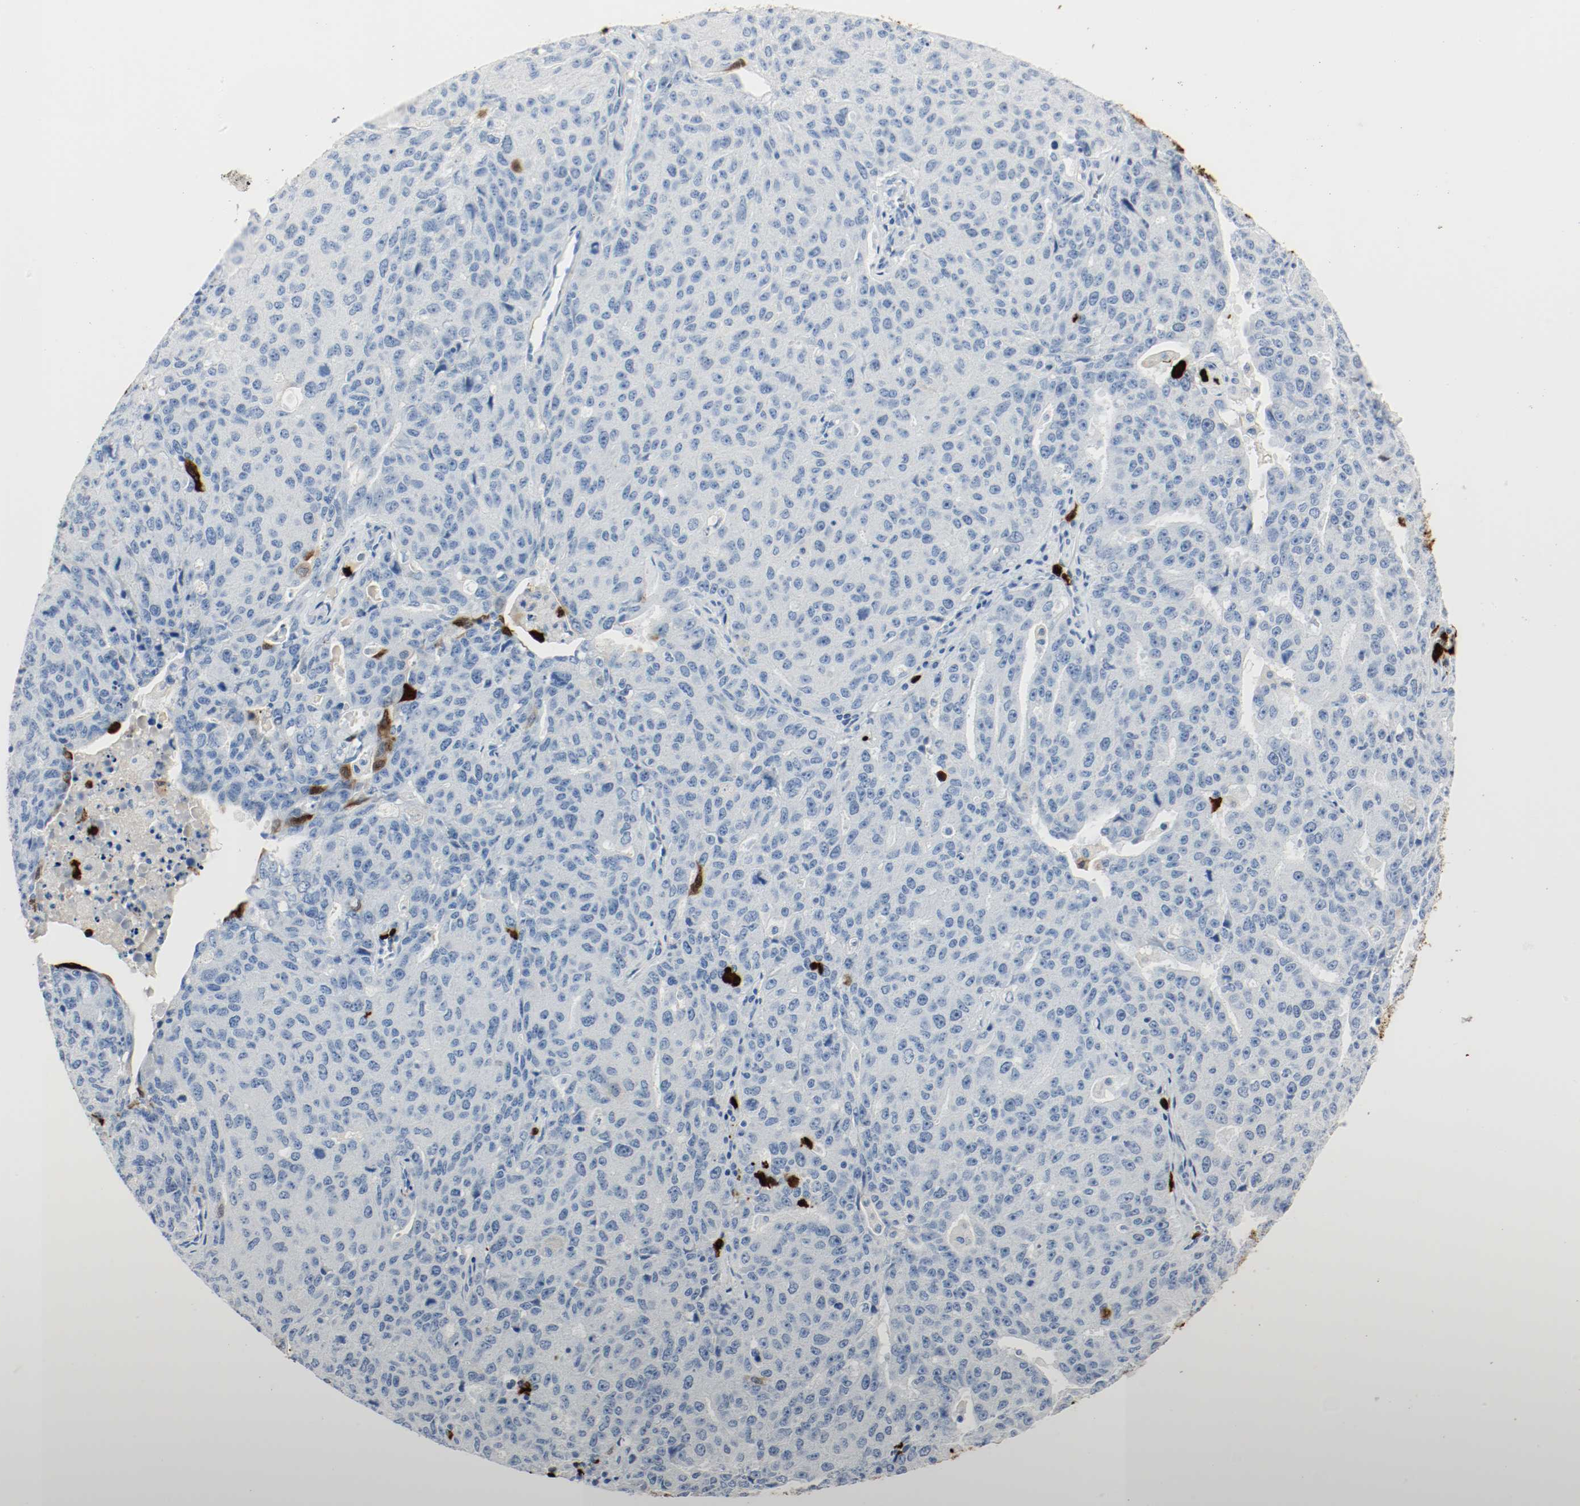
{"staining": {"intensity": "strong", "quantity": "<25%", "location": "cytoplasmic/membranous"}, "tissue": "ovarian cancer", "cell_type": "Tumor cells", "image_type": "cancer", "snomed": [{"axis": "morphology", "description": "Carcinoma, endometroid"}, {"axis": "topography", "description": "Ovary"}], "caption": "There is medium levels of strong cytoplasmic/membranous positivity in tumor cells of ovarian cancer (endometroid carcinoma), as demonstrated by immunohistochemical staining (brown color).", "gene": "S100A9", "patient": {"sex": "female", "age": 62}}